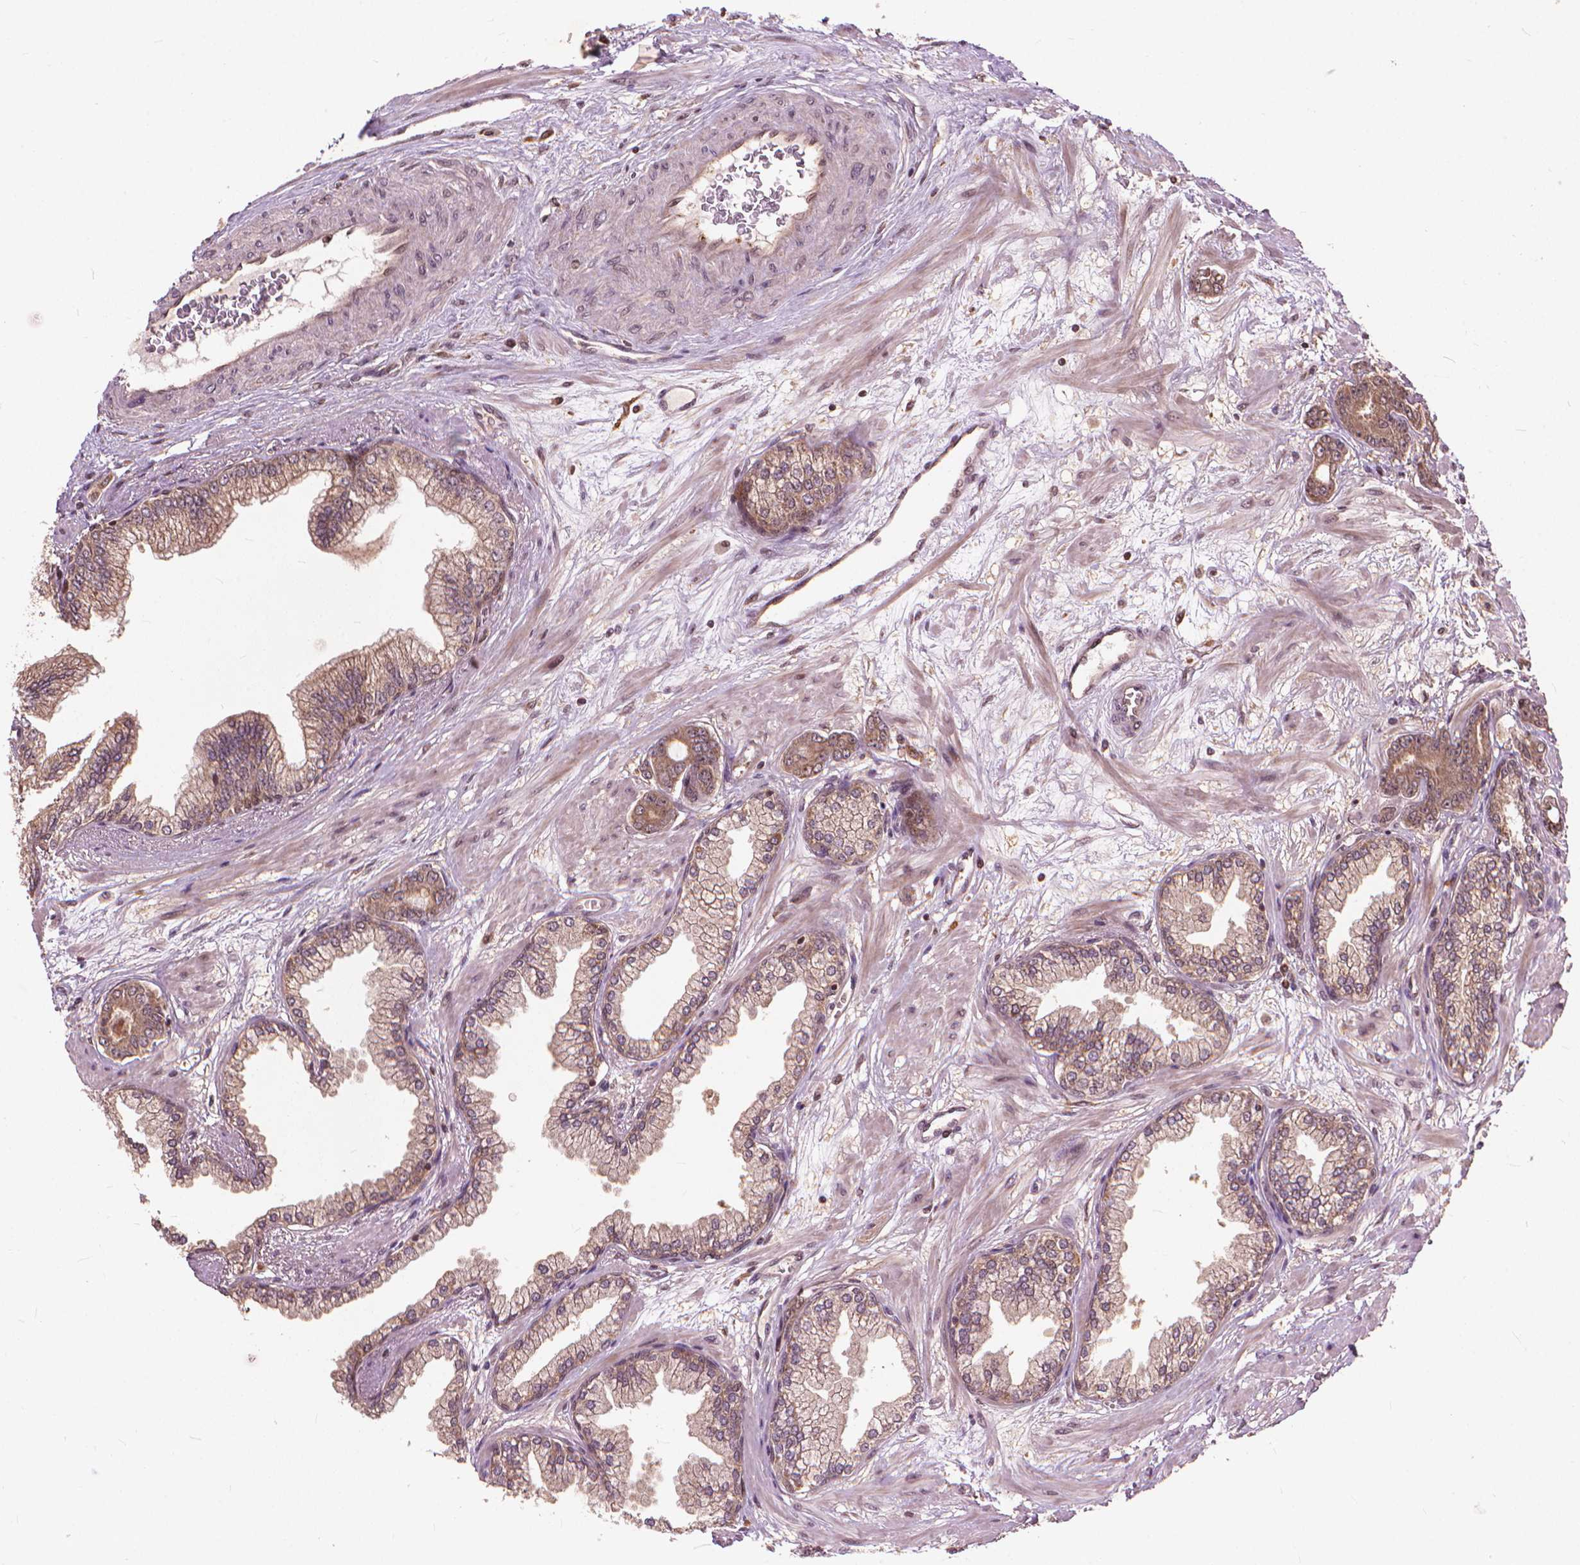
{"staining": {"intensity": "moderate", "quantity": "<25%", "location": "cytoplasmic/membranous"}, "tissue": "prostate cancer", "cell_type": "Tumor cells", "image_type": "cancer", "snomed": [{"axis": "morphology", "description": "Adenocarcinoma, Low grade"}, {"axis": "topography", "description": "Prostate"}], "caption": "Immunohistochemical staining of human low-grade adenocarcinoma (prostate) shows low levels of moderate cytoplasmic/membranous staining in about <25% of tumor cells.", "gene": "SSU72", "patient": {"sex": "male", "age": 64}}